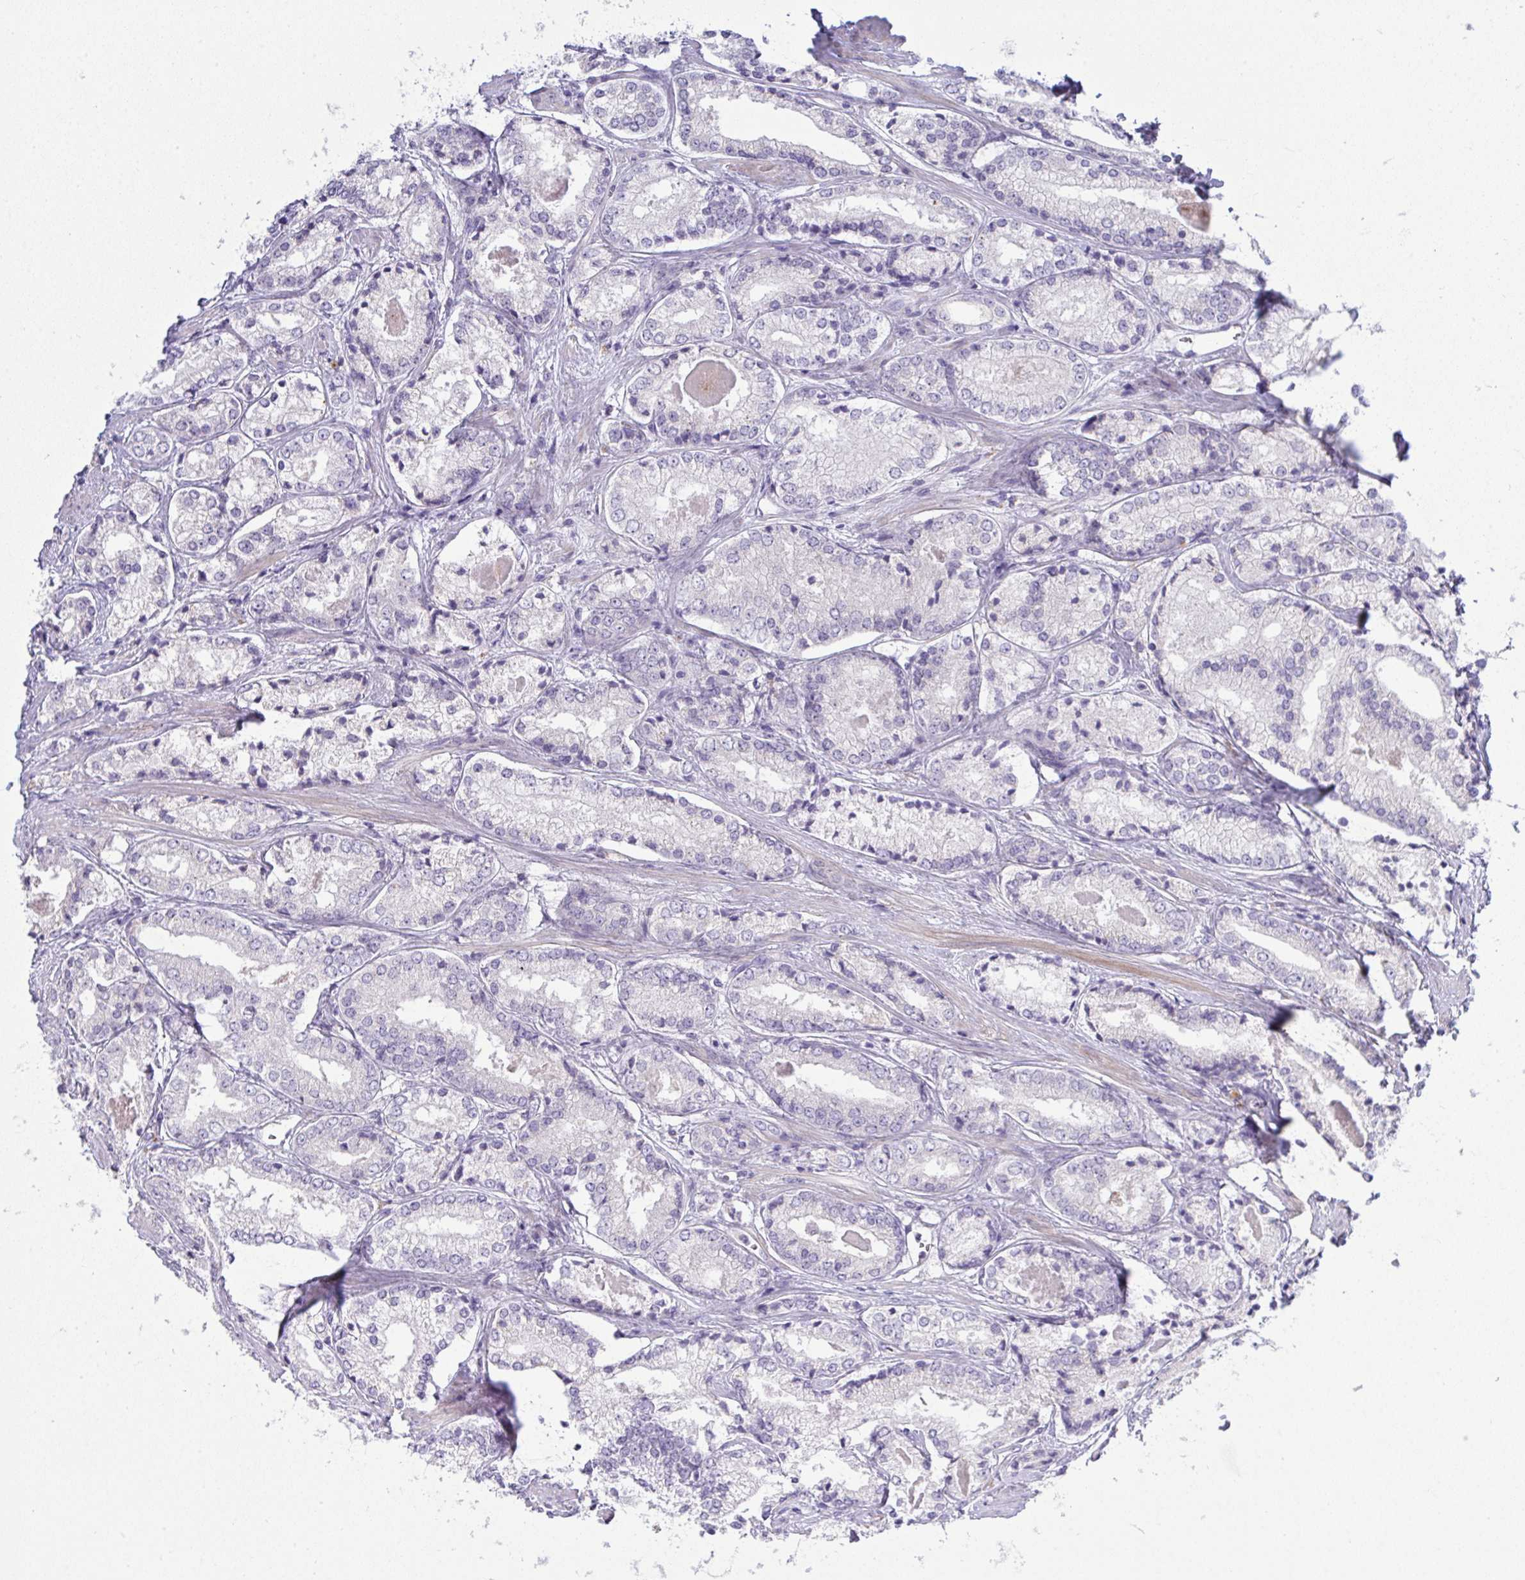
{"staining": {"intensity": "negative", "quantity": "none", "location": "none"}, "tissue": "prostate cancer", "cell_type": "Tumor cells", "image_type": "cancer", "snomed": [{"axis": "morphology", "description": "Adenocarcinoma, NOS"}, {"axis": "morphology", "description": "Adenocarcinoma, Low grade"}, {"axis": "topography", "description": "Prostate"}], "caption": "Image shows no significant protein expression in tumor cells of adenocarcinoma (prostate).", "gene": "SPTB", "patient": {"sex": "male", "age": 68}}